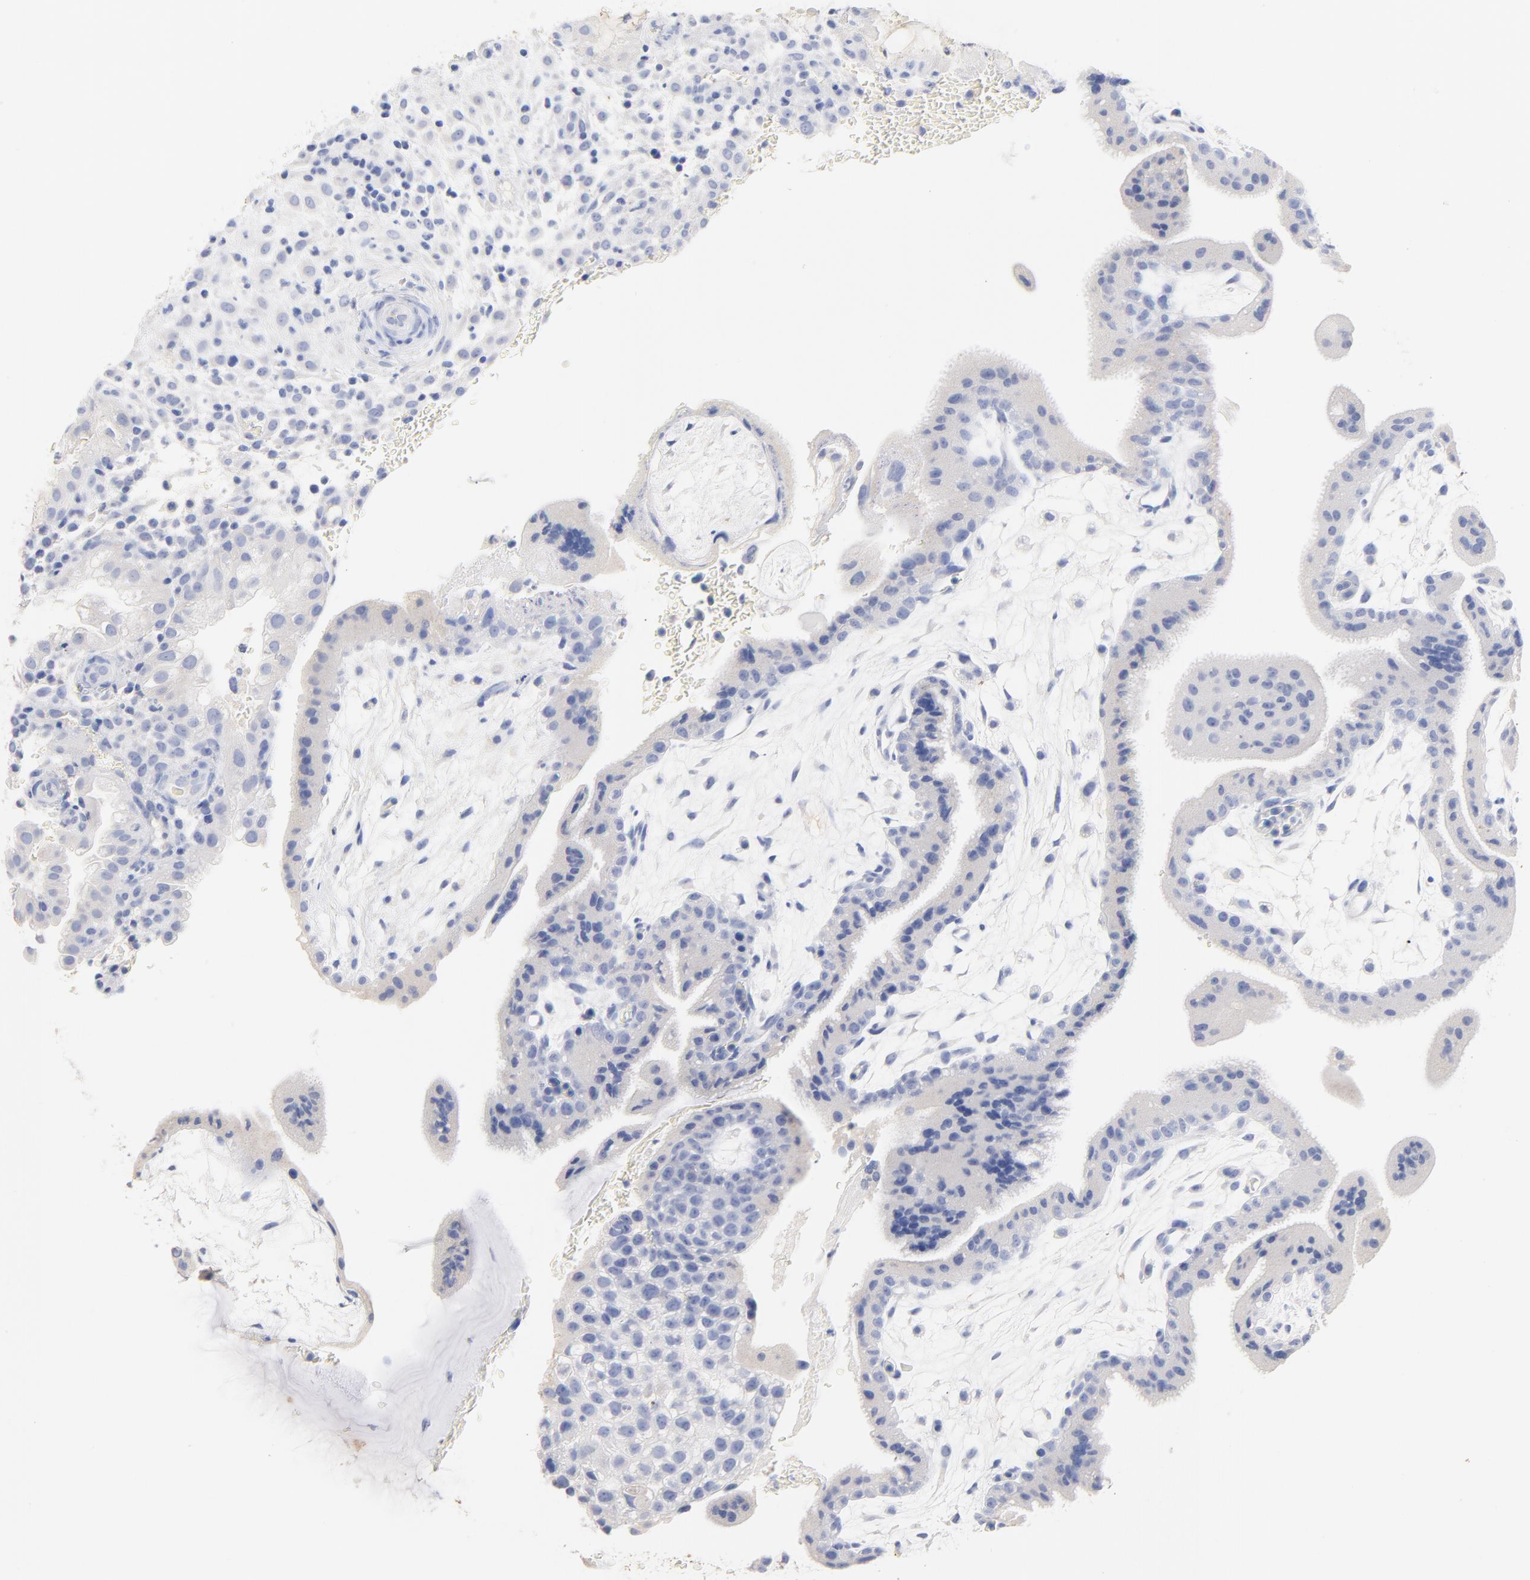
{"staining": {"intensity": "negative", "quantity": "none", "location": "none"}, "tissue": "placenta", "cell_type": "Decidual cells", "image_type": "normal", "snomed": [{"axis": "morphology", "description": "Normal tissue, NOS"}, {"axis": "topography", "description": "Placenta"}], "caption": "The image shows no significant positivity in decidual cells of placenta.", "gene": "CPS1", "patient": {"sex": "female", "age": 35}}